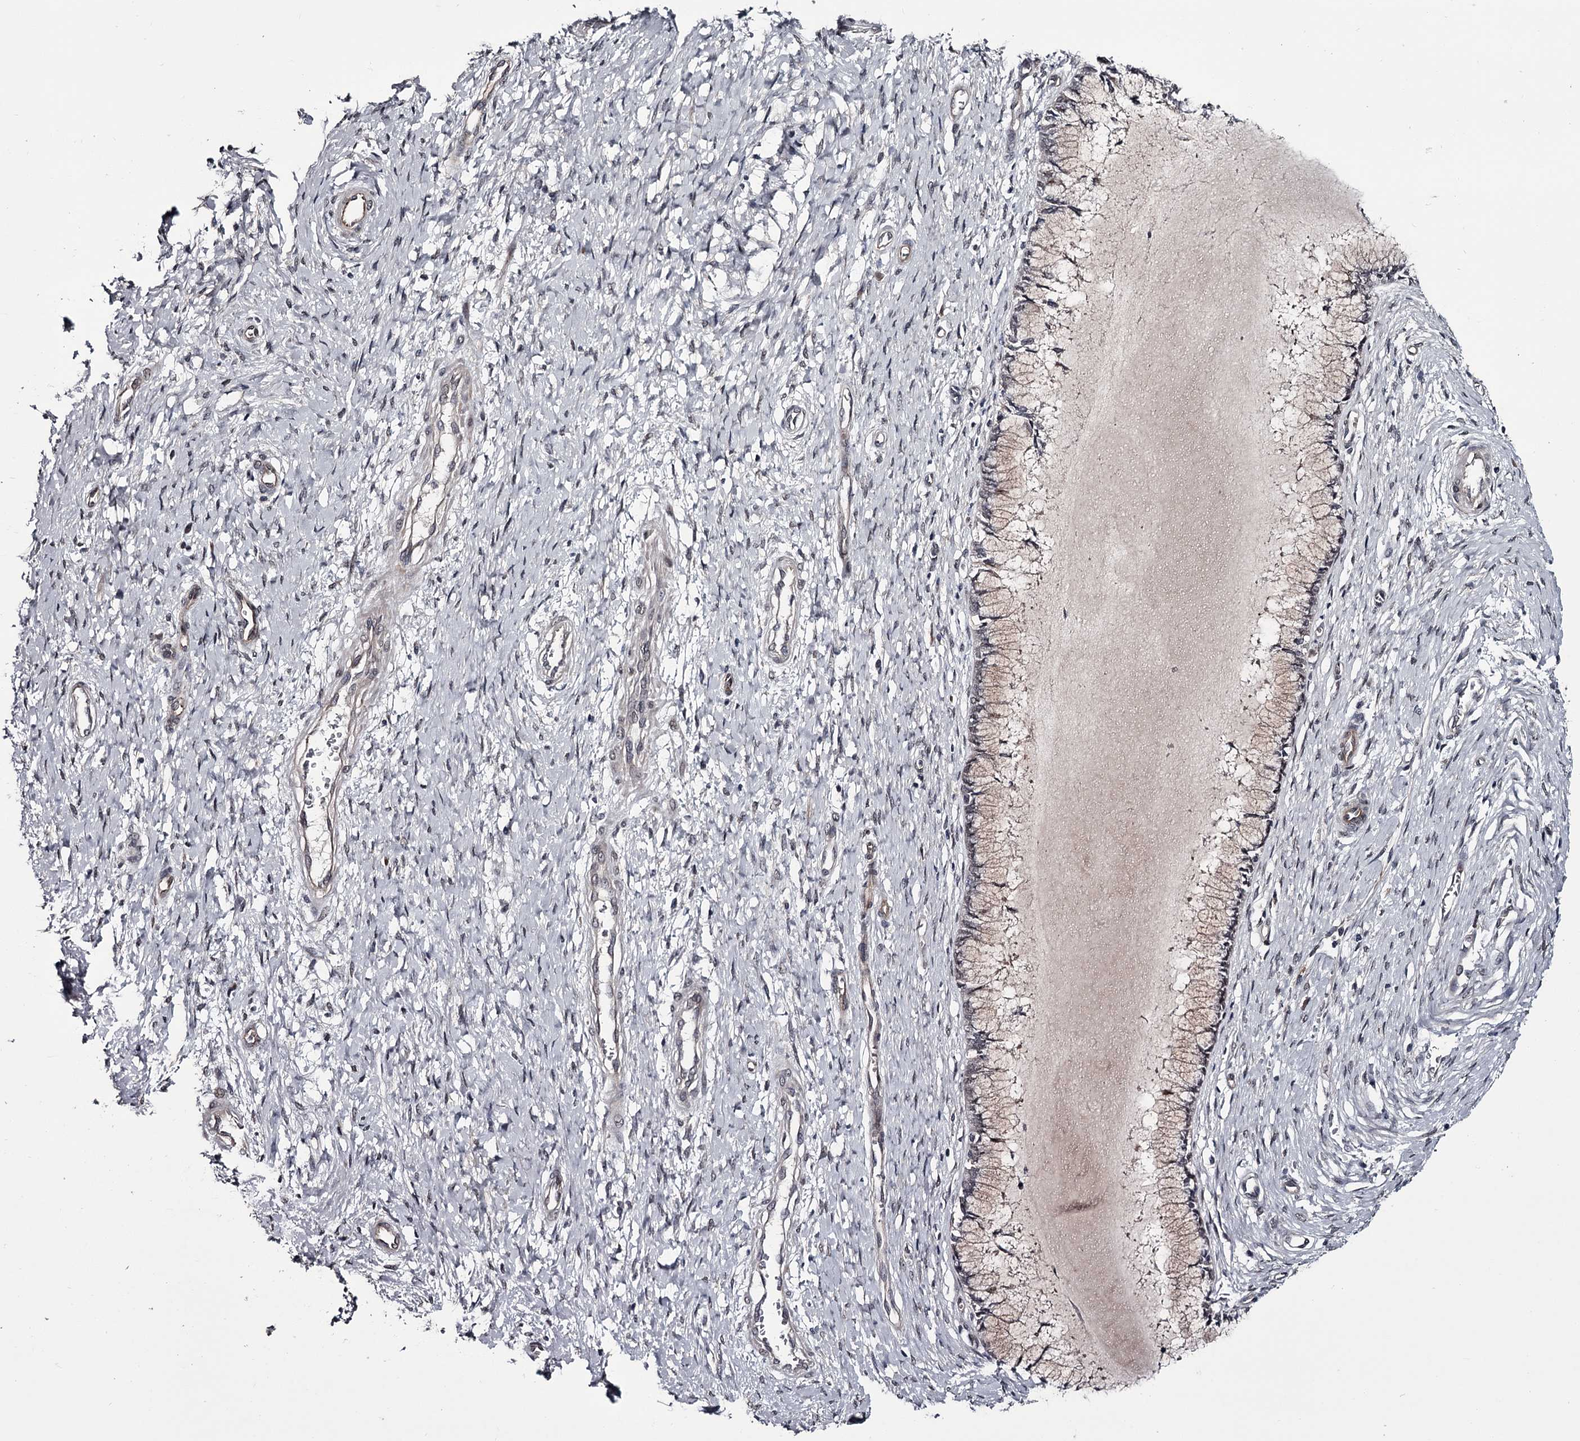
{"staining": {"intensity": "negative", "quantity": "none", "location": "none"}, "tissue": "cervix", "cell_type": "Glandular cells", "image_type": "normal", "snomed": [{"axis": "morphology", "description": "Normal tissue, NOS"}, {"axis": "topography", "description": "Cervix"}], "caption": "High magnification brightfield microscopy of benign cervix stained with DAB (brown) and counterstained with hematoxylin (blue): glandular cells show no significant staining.", "gene": "PRPF40B", "patient": {"sex": "female", "age": 55}}